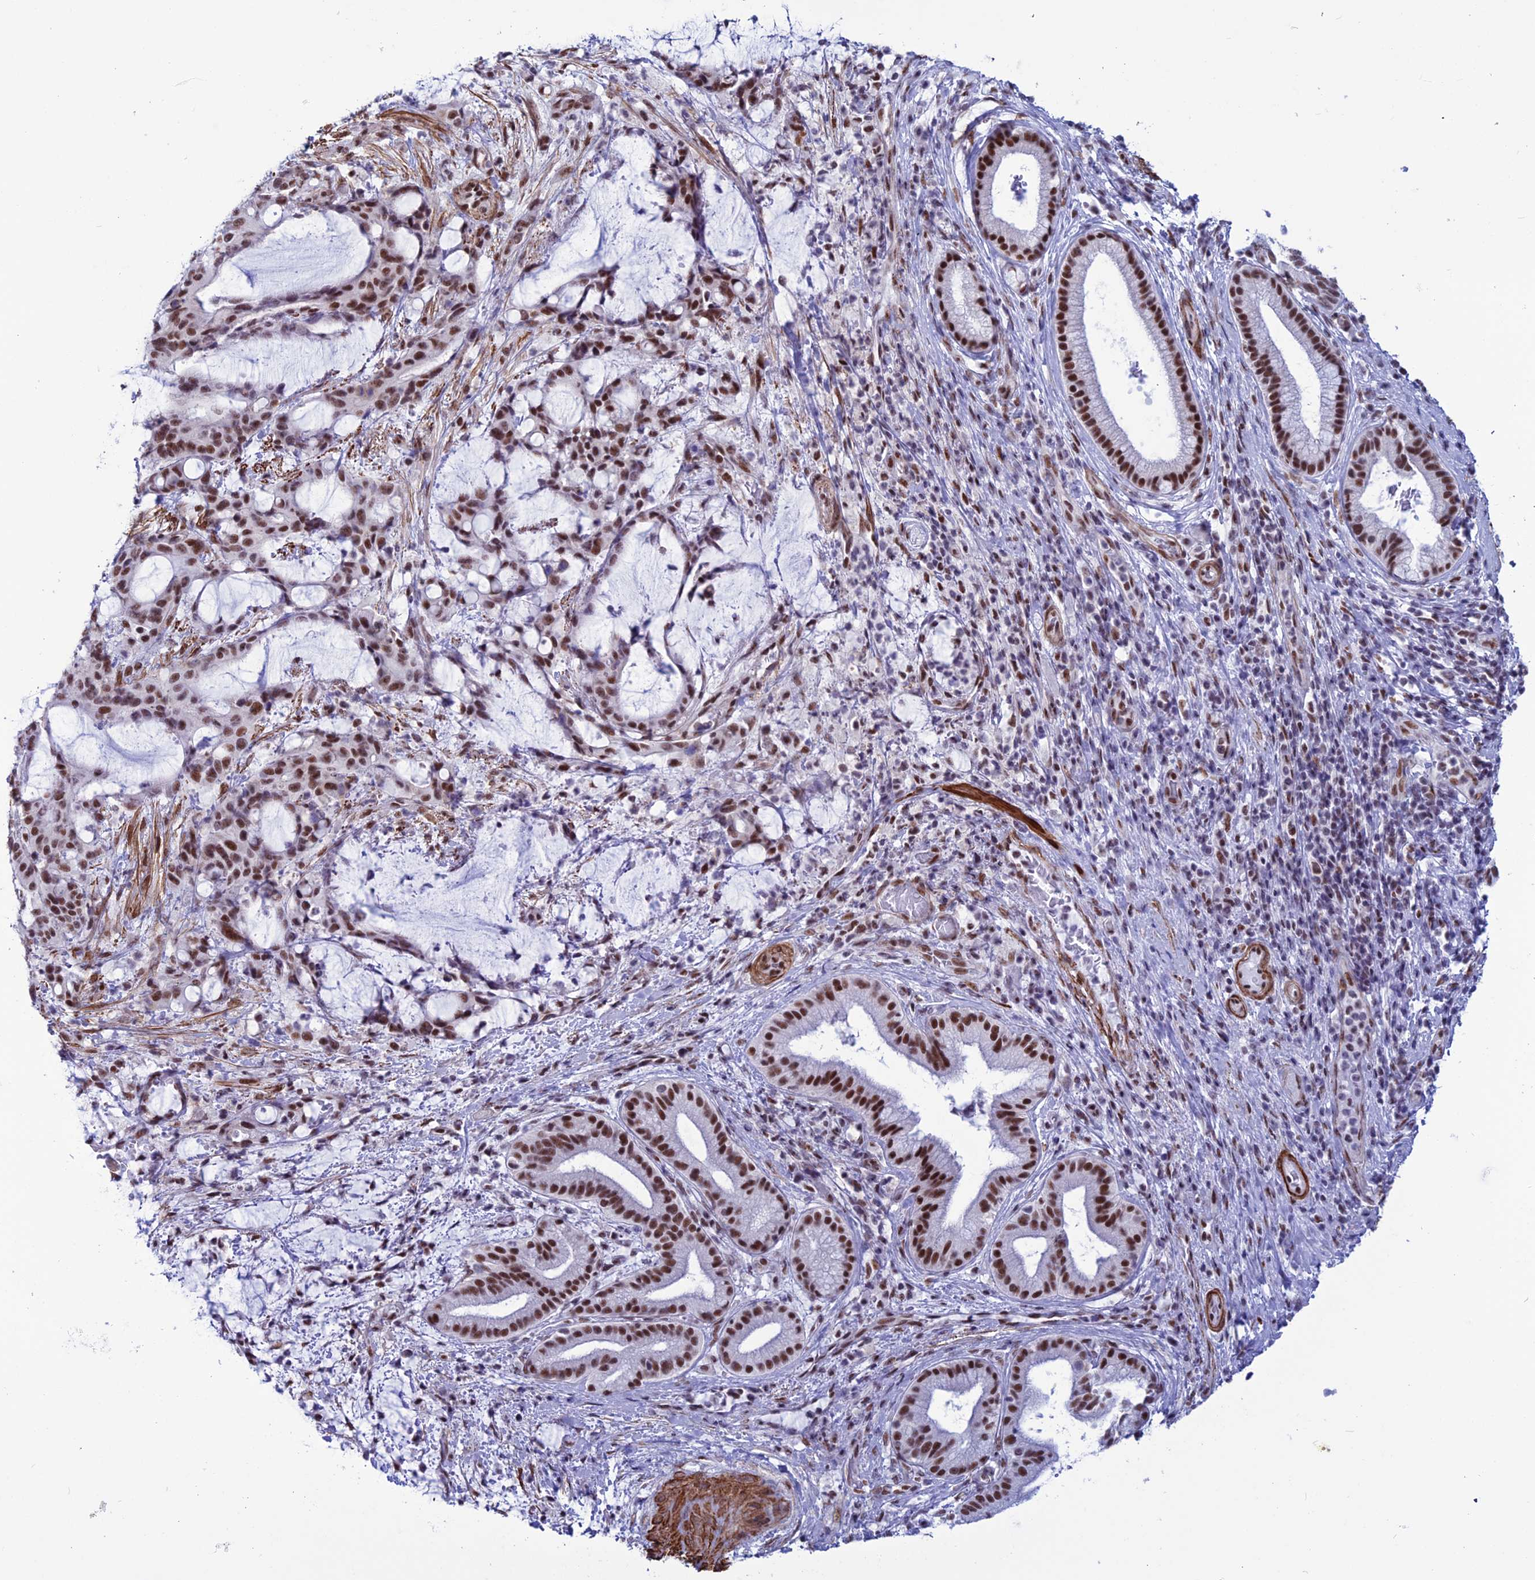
{"staining": {"intensity": "strong", "quantity": ">75%", "location": "nuclear"}, "tissue": "liver cancer", "cell_type": "Tumor cells", "image_type": "cancer", "snomed": [{"axis": "morphology", "description": "Normal tissue, NOS"}, {"axis": "morphology", "description": "Cholangiocarcinoma"}, {"axis": "topography", "description": "Liver"}, {"axis": "topography", "description": "Peripheral nerve tissue"}], "caption": "High-power microscopy captured an immunohistochemistry histopathology image of cholangiocarcinoma (liver), revealing strong nuclear positivity in approximately >75% of tumor cells. Ihc stains the protein in brown and the nuclei are stained blue.", "gene": "U2AF1", "patient": {"sex": "female", "age": 73}}